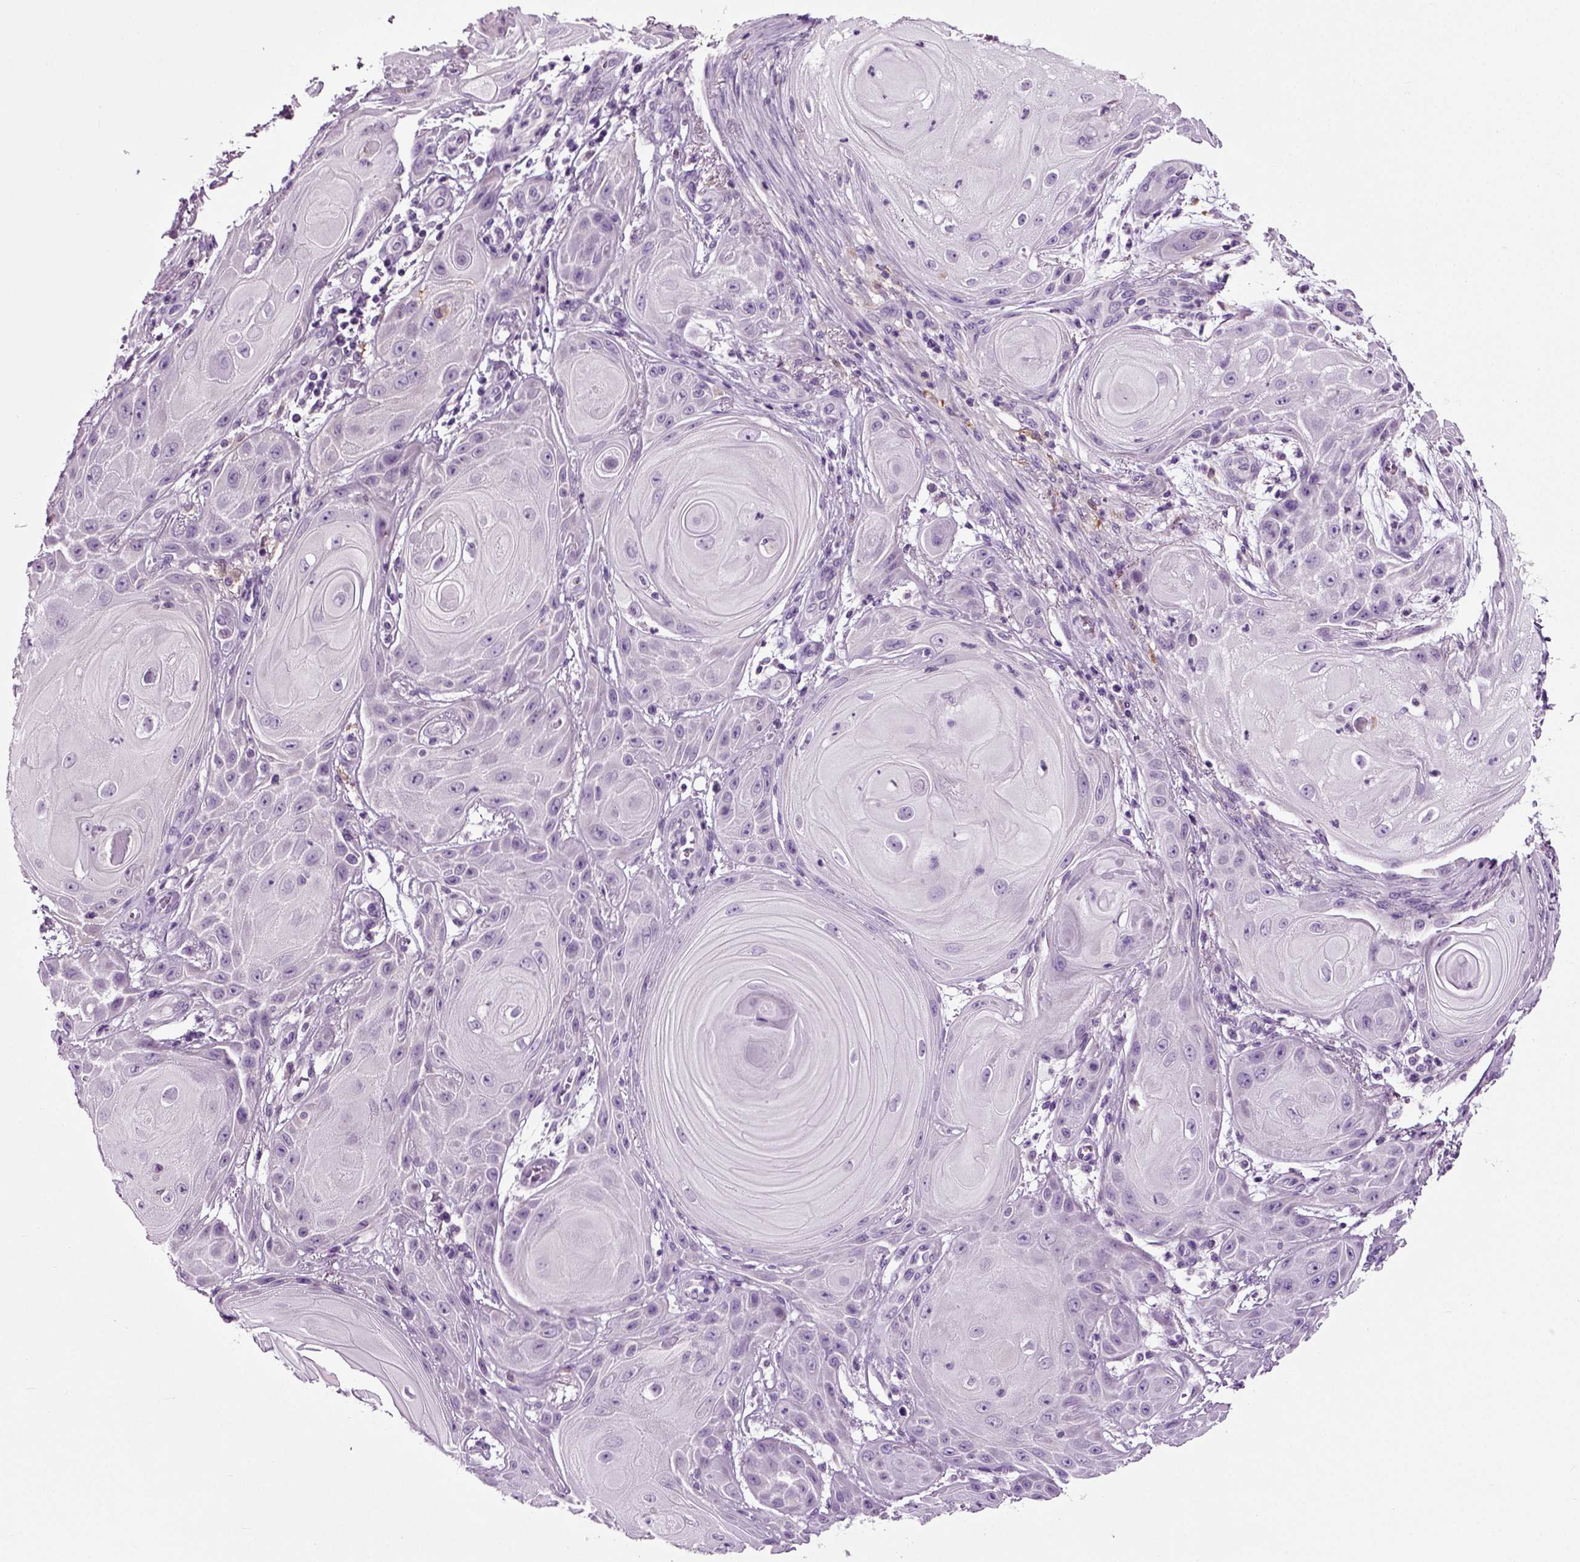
{"staining": {"intensity": "negative", "quantity": "none", "location": "none"}, "tissue": "skin cancer", "cell_type": "Tumor cells", "image_type": "cancer", "snomed": [{"axis": "morphology", "description": "Squamous cell carcinoma, NOS"}, {"axis": "topography", "description": "Skin"}], "caption": "A high-resolution image shows IHC staining of squamous cell carcinoma (skin), which reveals no significant expression in tumor cells. (Brightfield microscopy of DAB immunohistochemistry at high magnification).", "gene": "DNAH10", "patient": {"sex": "male", "age": 62}}